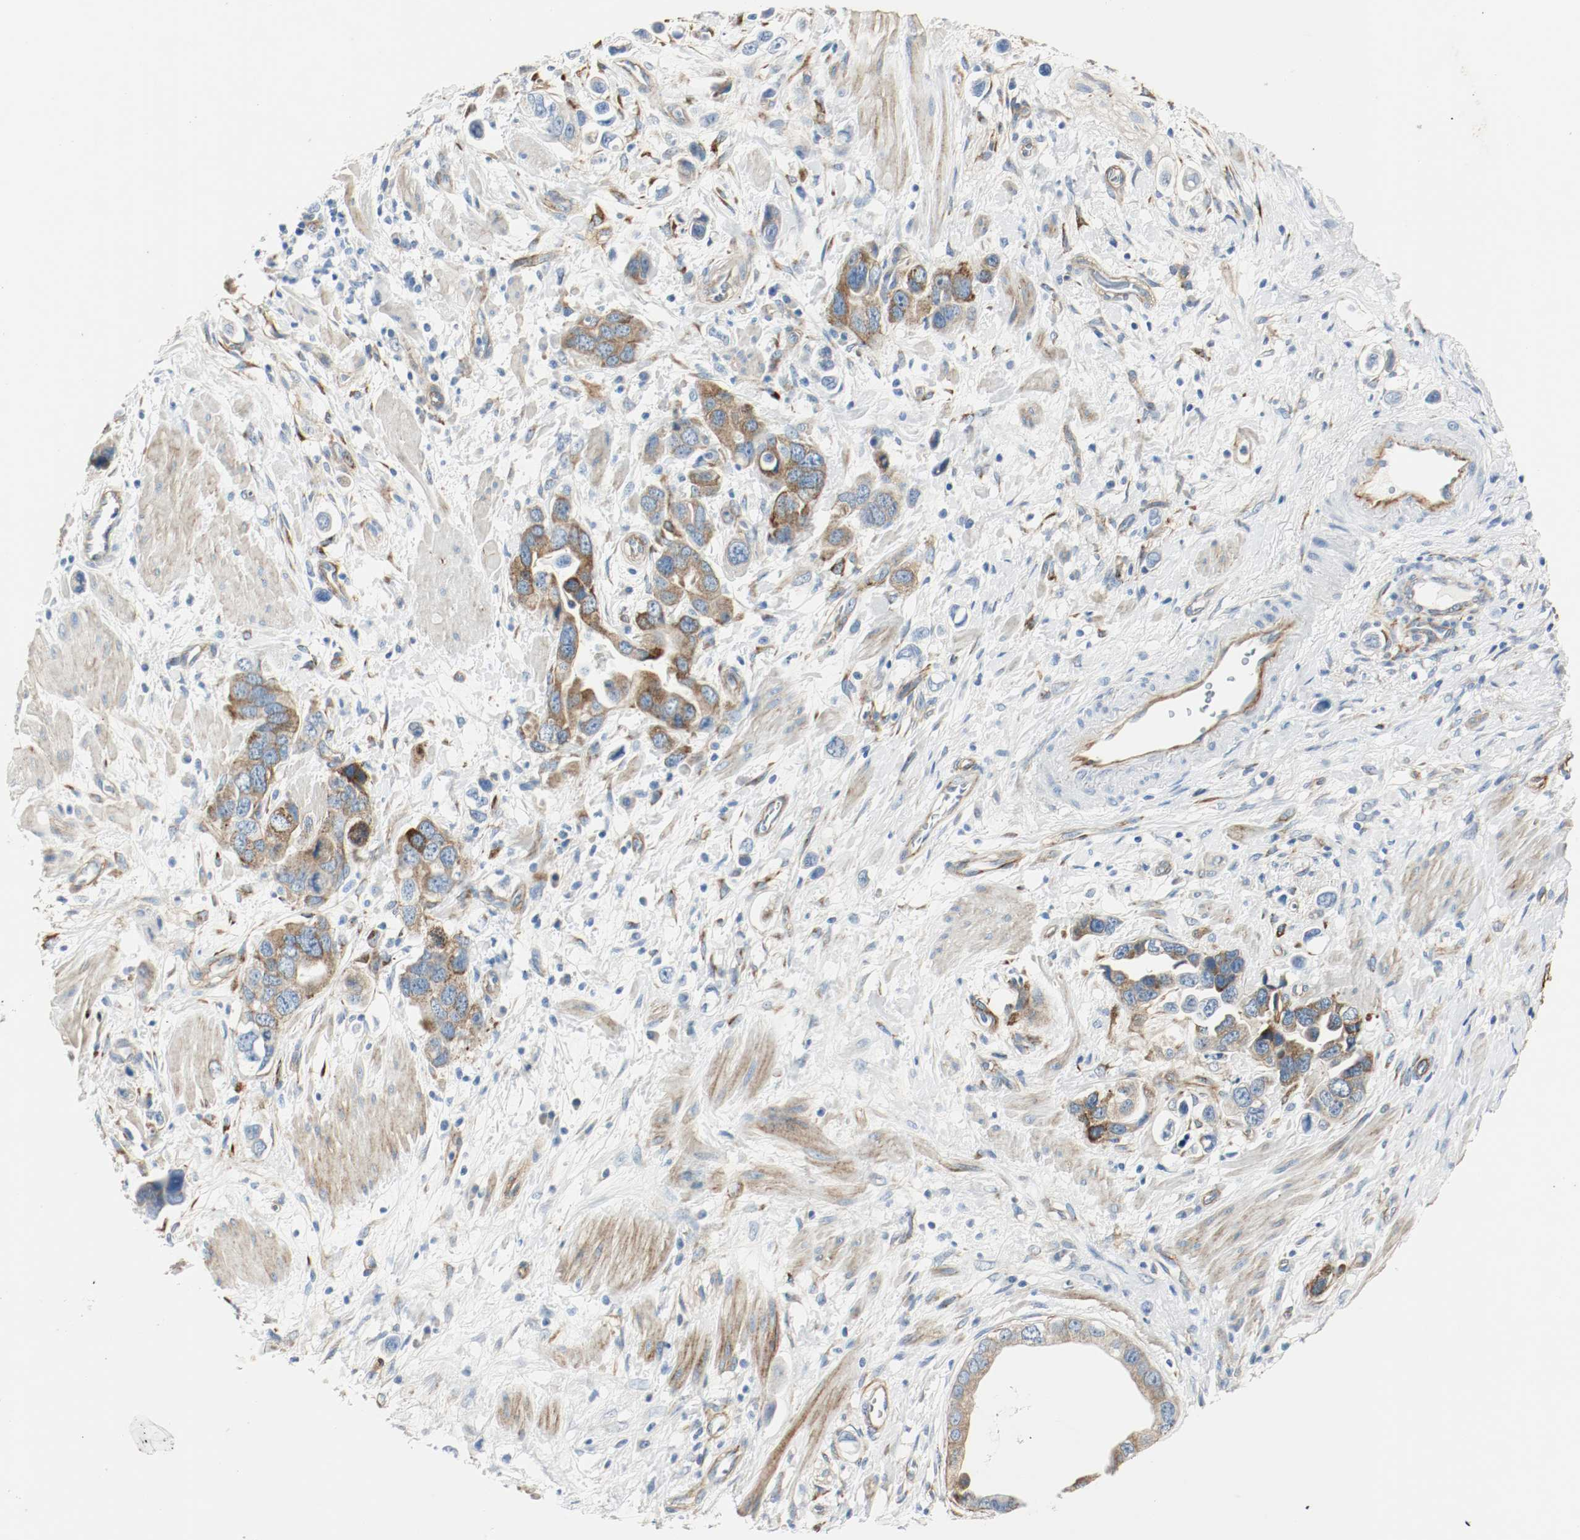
{"staining": {"intensity": "strong", "quantity": "<25%", "location": "cytoplasmic/membranous"}, "tissue": "stomach cancer", "cell_type": "Tumor cells", "image_type": "cancer", "snomed": [{"axis": "morphology", "description": "Adenocarcinoma, NOS"}, {"axis": "topography", "description": "Stomach, lower"}], "caption": "DAB immunohistochemical staining of stomach cancer demonstrates strong cytoplasmic/membranous protein positivity in about <25% of tumor cells.", "gene": "LAMB1", "patient": {"sex": "female", "age": 93}}